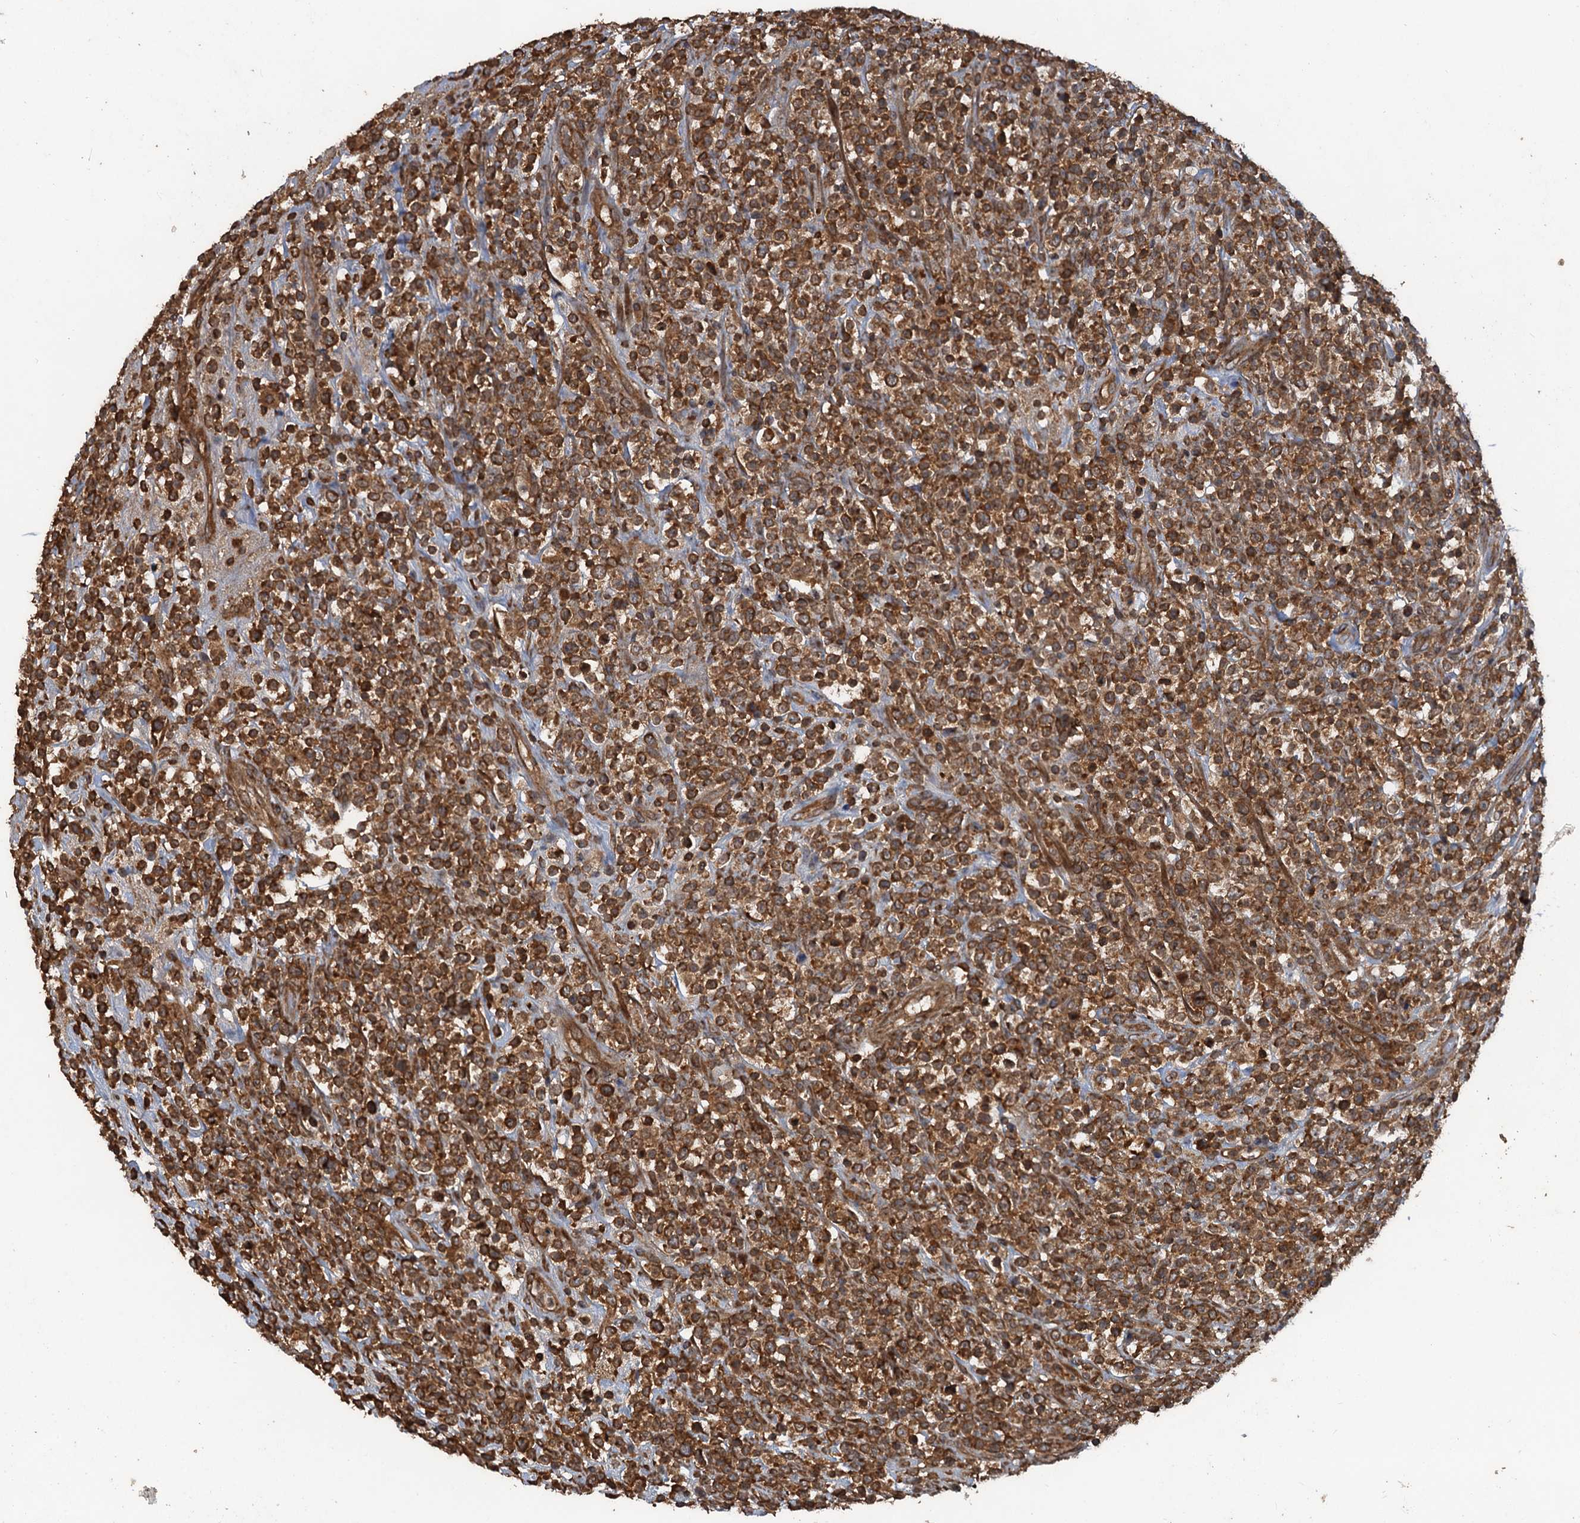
{"staining": {"intensity": "strong", "quantity": ">75%", "location": "cytoplasmic/membranous"}, "tissue": "lymphoma", "cell_type": "Tumor cells", "image_type": "cancer", "snomed": [{"axis": "morphology", "description": "Malignant lymphoma, non-Hodgkin's type, High grade"}, {"axis": "topography", "description": "Colon"}], "caption": "Protein expression analysis of high-grade malignant lymphoma, non-Hodgkin's type exhibits strong cytoplasmic/membranous expression in approximately >75% of tumor cells.", "gene": "GLE1", "patient": {"sex": "female", "age": 53}}